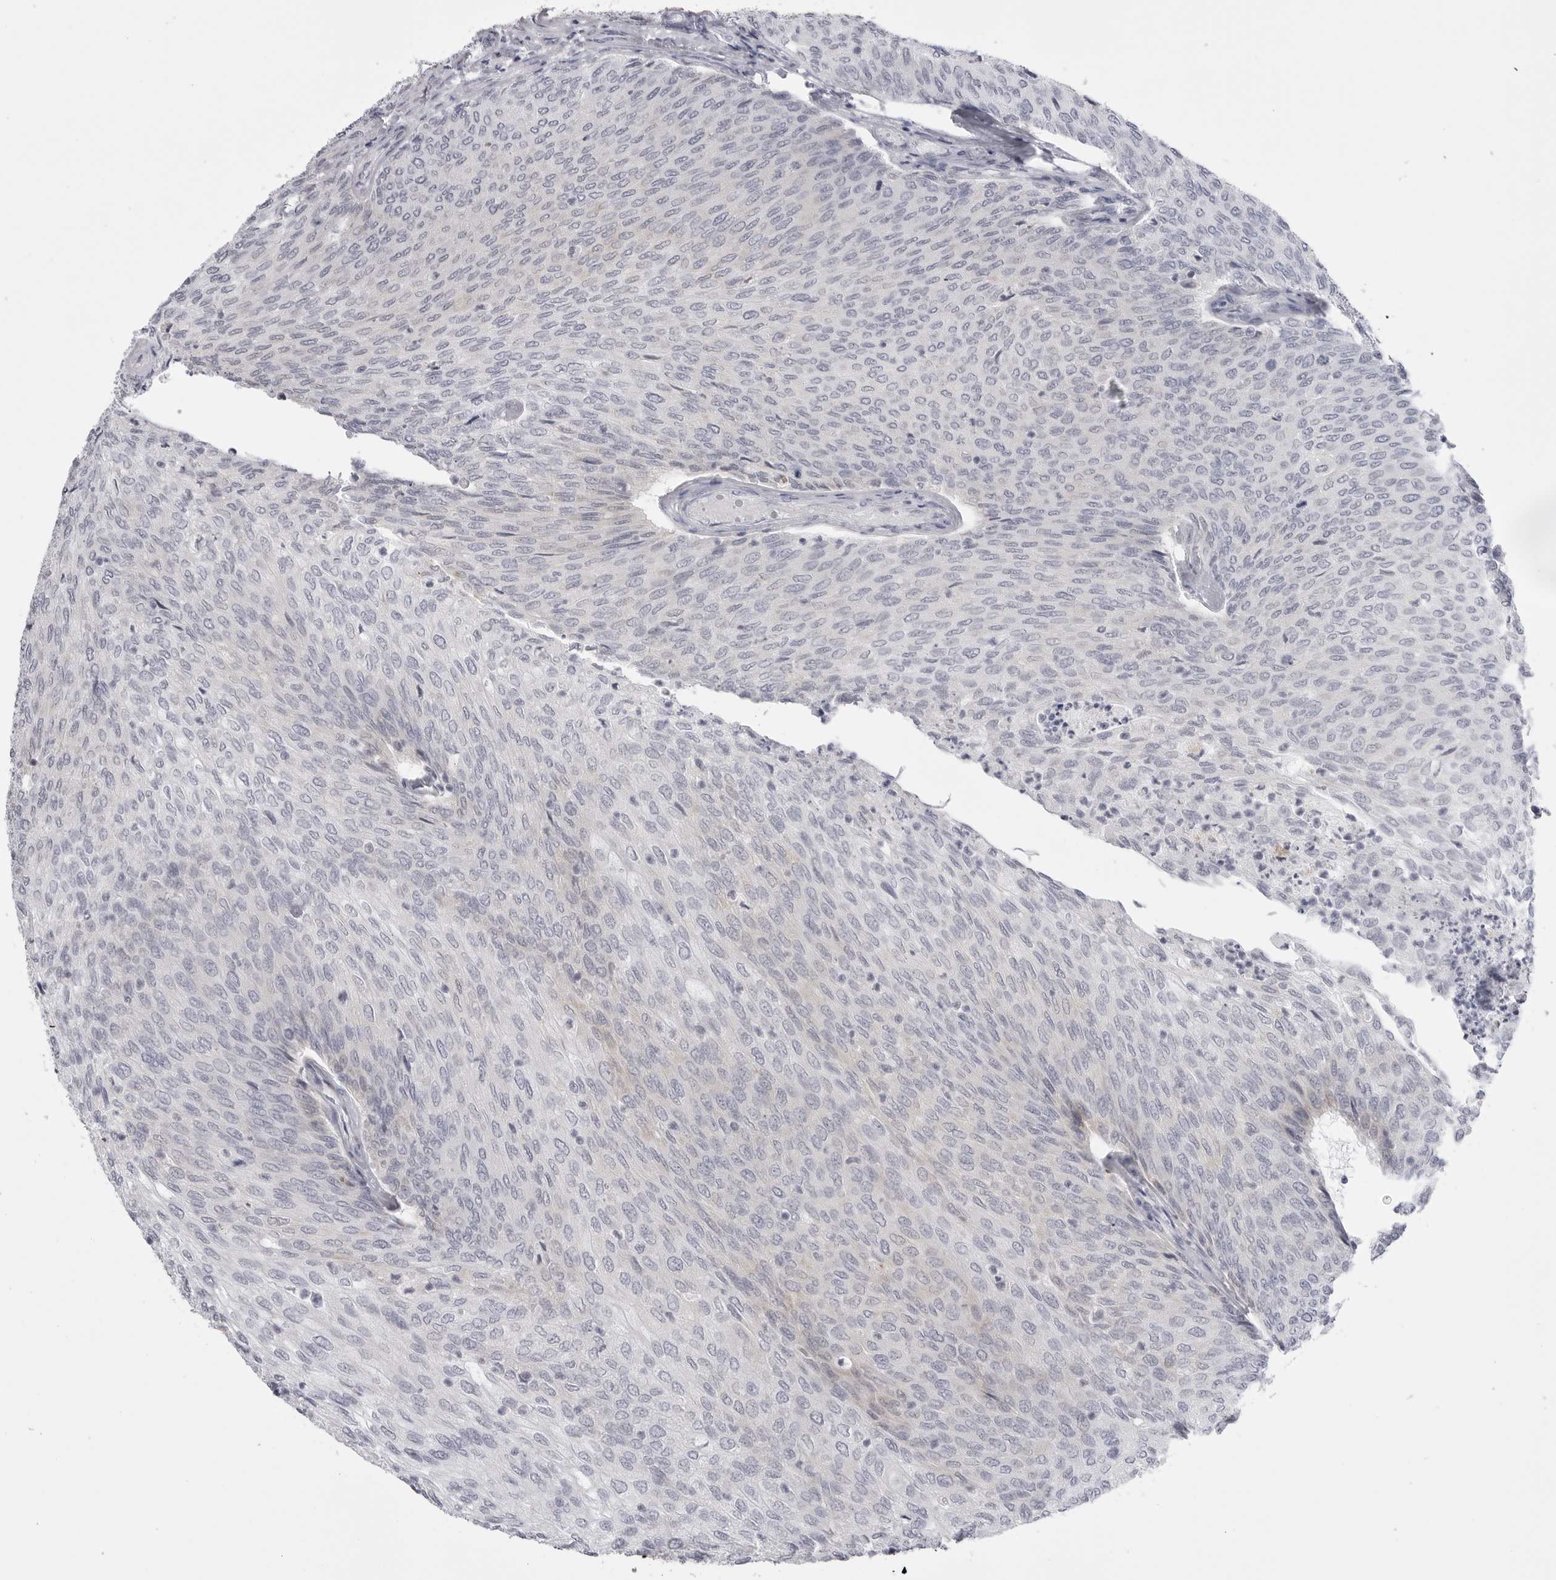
{"staining": {"intensity": "negative", "quantity": "none", "location": "none"}, "tissue": "urothelial cancer", "cell_type": "Tumor cells", "image_type": "cancer", "snomed": [{"axis": "morphology", "description": "Urothelial carcinoma, Low grade"}, {"axis": "topography", "description": "Urinary bladder"}], "caption": "IHC of human low-grade urothelial carcinoma displays no positivity in tumor cells.", "gene": "TUFM", "patient": {"sex": "female", "age": 79}}